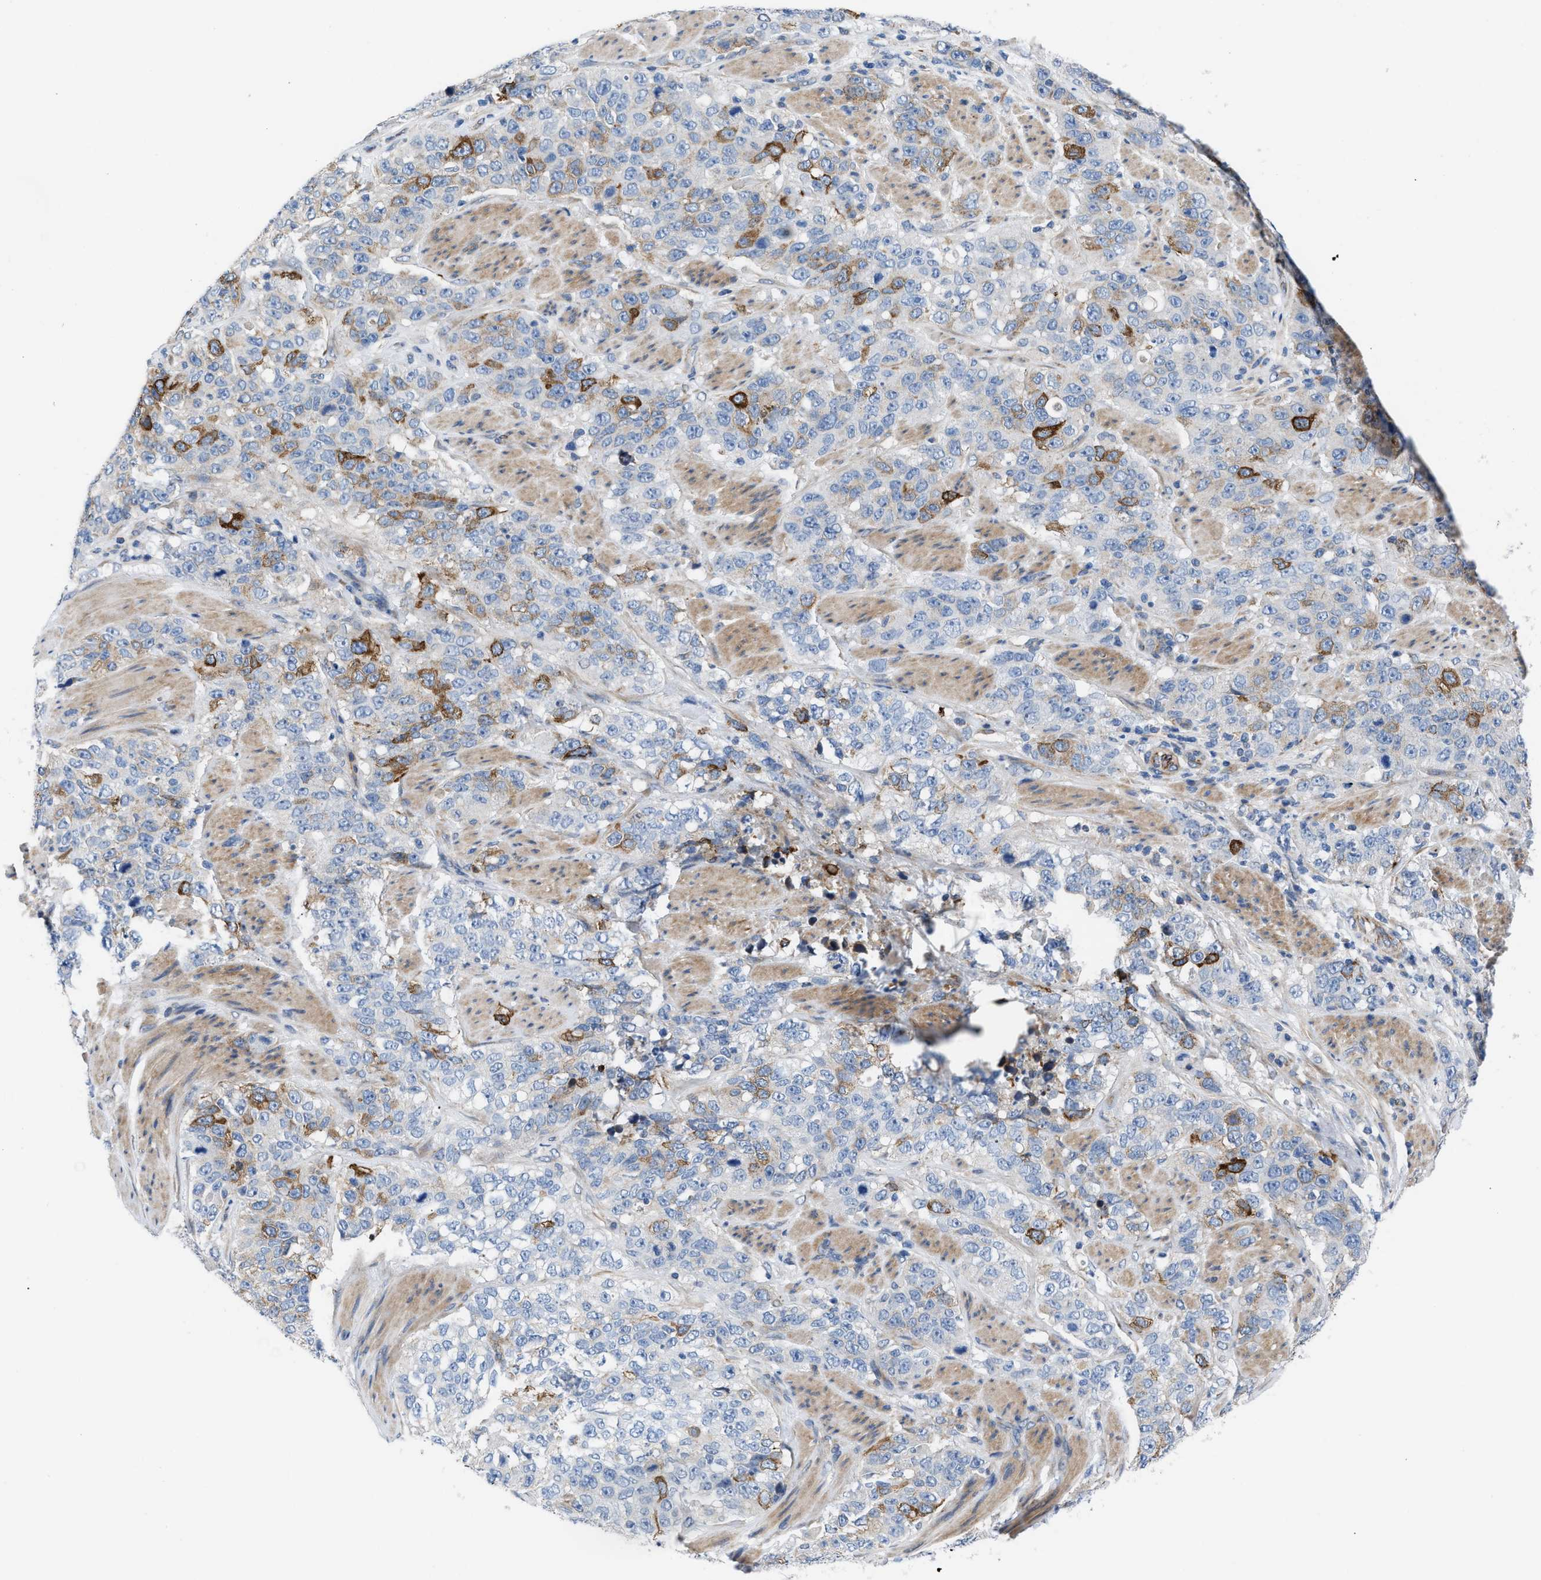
{"staining": {"intensity": "strong", "quantity": "<25%", "location": "cytoplasmic/membranous"}, "tissue": "stomach cancer", "cell_type": "Tumor cells", "image_type": "cancer", "snomed": [{"axis": "morphology", "description": "Adenocarcinoma, NOS"}, {"axis": "topography", "description": "Stomach"}], "caption": "Approximately <25% of tumor cells in stomach cancer (adenocarcinoma) reveal strong cytoplasmic/membranous protein expression as visualized by brown immunohistochemical staining.", "gene": "TFPI", "patient": {"sex": "male", "age": 48}}